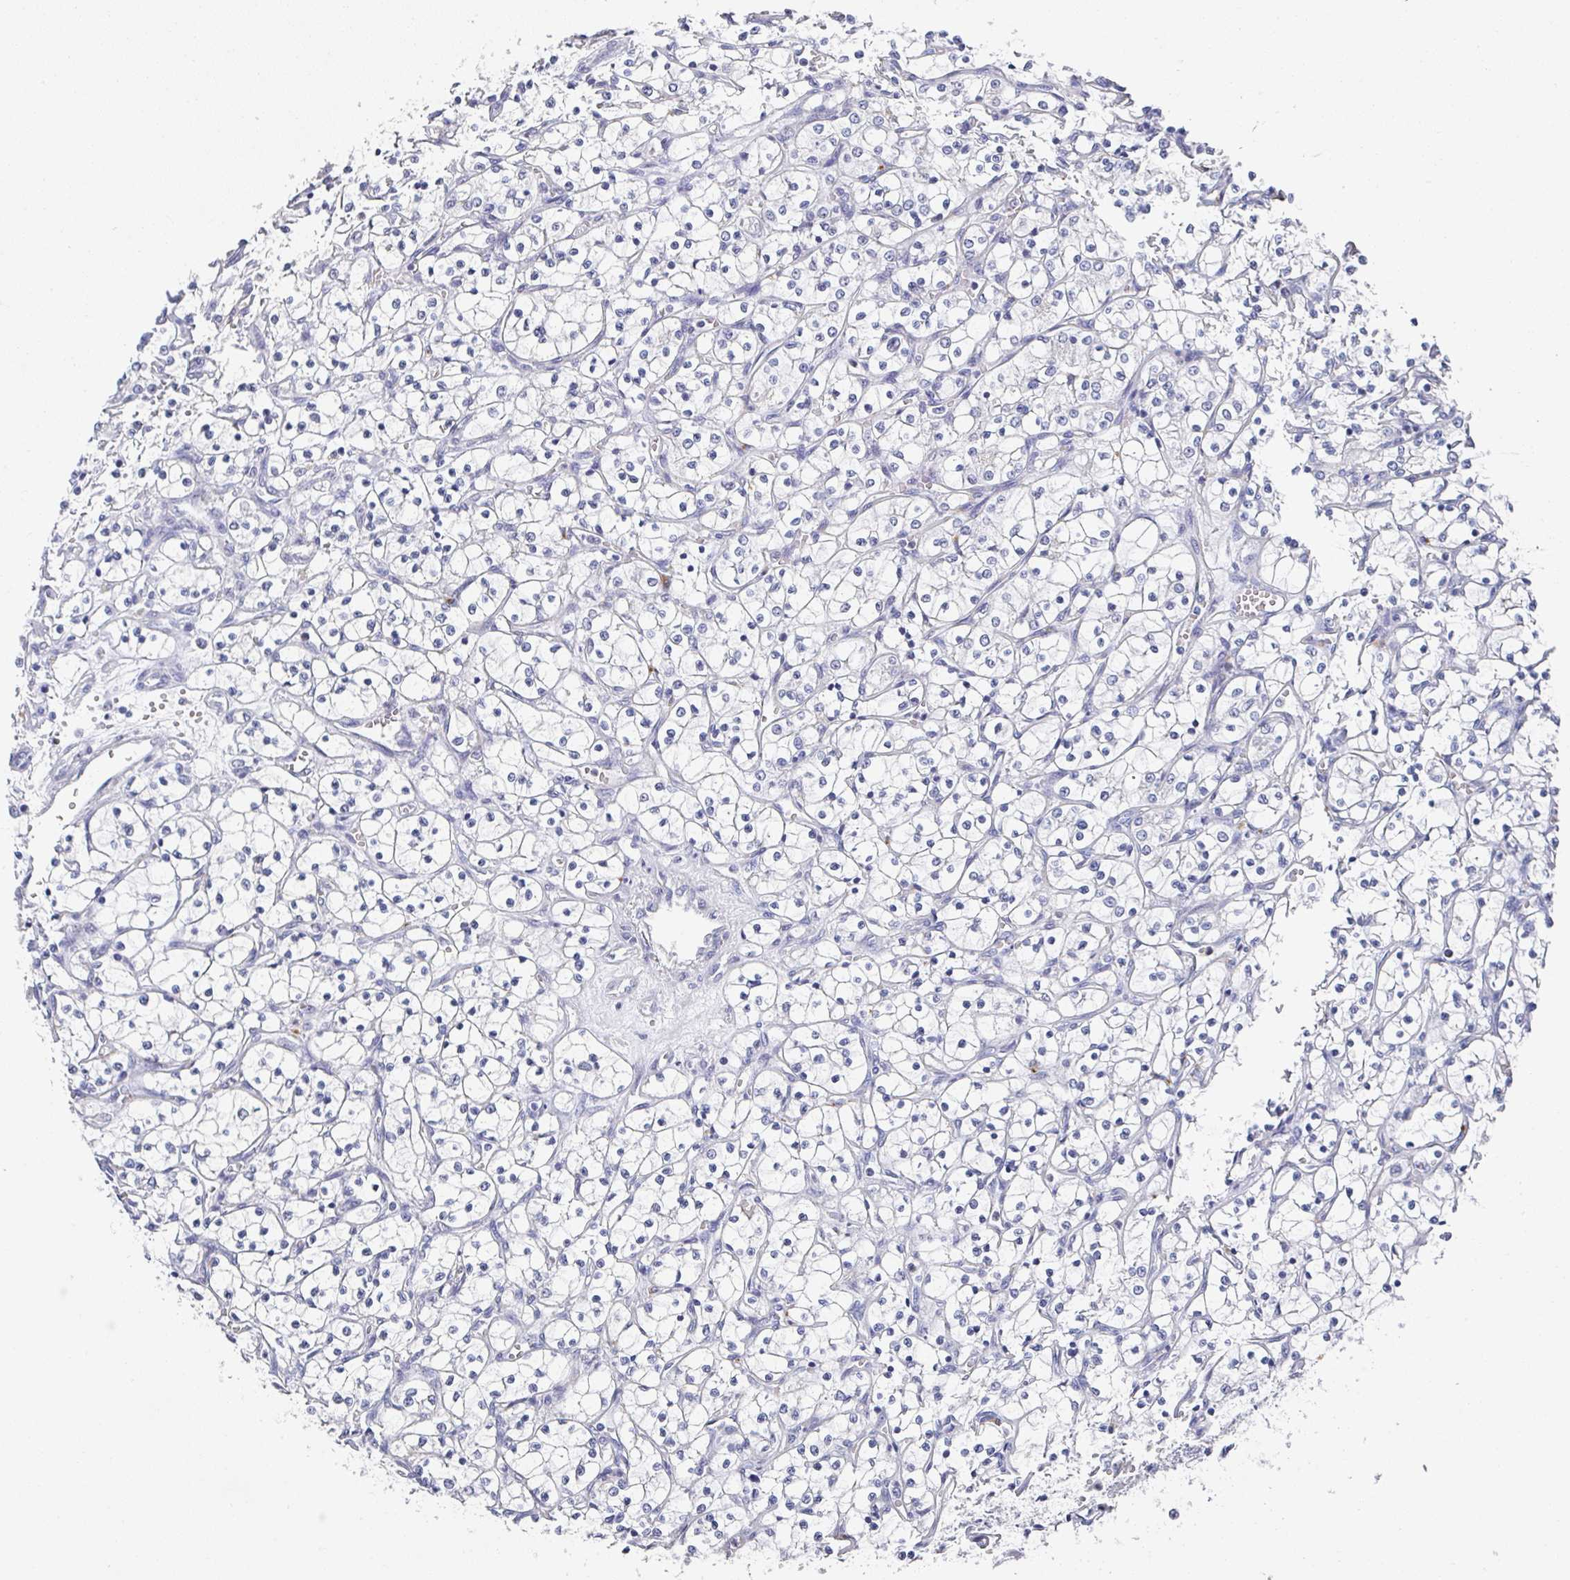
{"staining": {"intensity": "negative", "quantity": "none", "location": "none"}, "tissue": "renal cancer", "cell_type": "Tumor cells", "image_type": "cancer", "snomed": [{"axis": "morphology", "description": "Adenocarcinoma, NOS"}, {"axis": "topography", "description": "Kidney"}], "caption": "This micrograph is of adenocarcinoma (renal) stained with immunohistochemistry (IHC) to label a protein in brown with the nuclei are counter-stained blue. There is no staining in tumor cells.", "gene": "NCF1", "patient": {"sex": "female", "age": 69}}